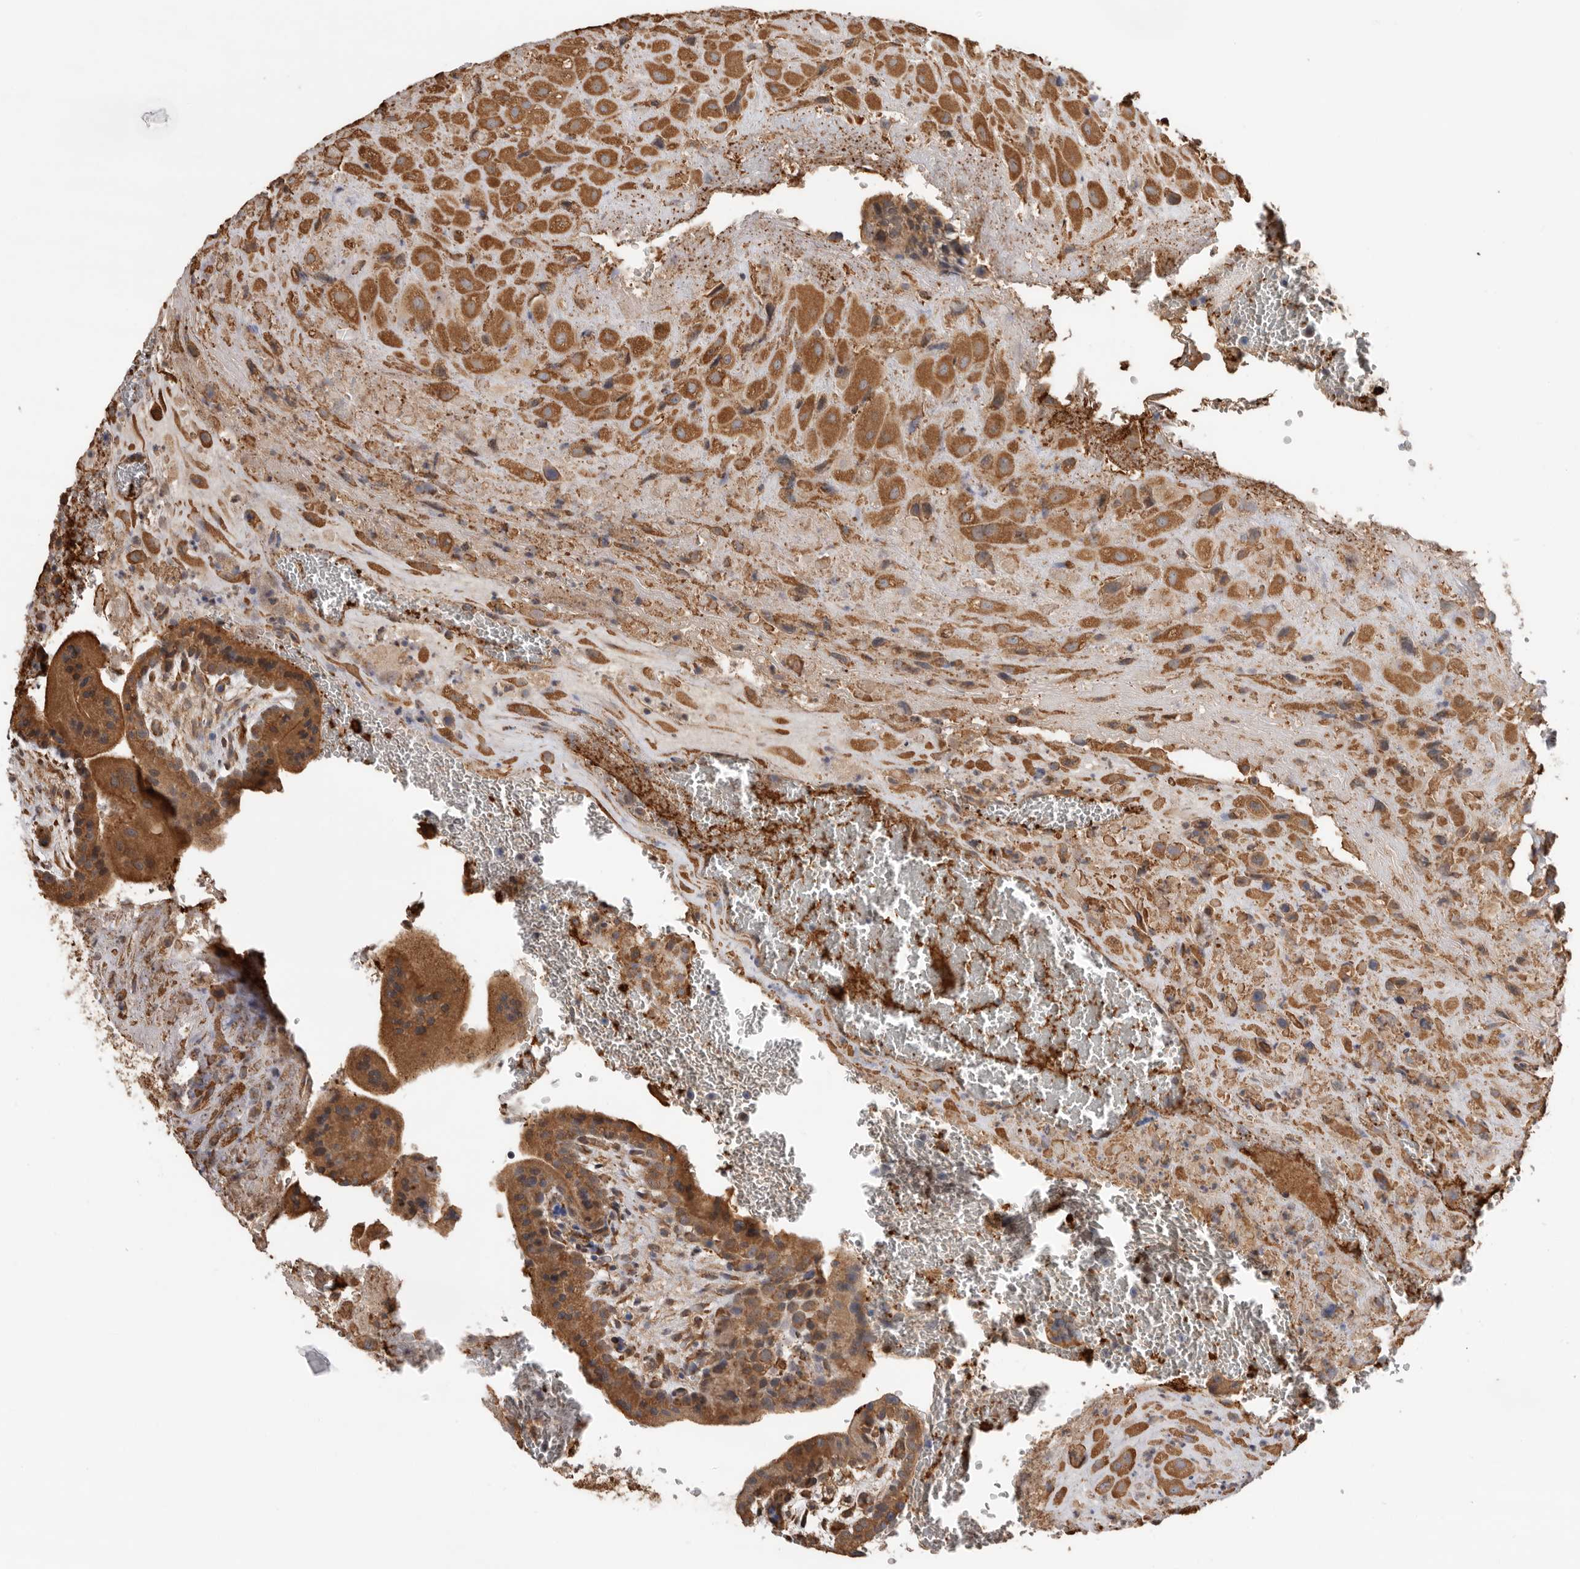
{"staining": {"intensity": "strong", "quantity": ">75%", "location": "cytoplasmic/membranous"}, "tissue": "placenta", "cell_type": "Decidual cells", "image_type": "normal", "snomed": [{"axis": "morphology", "description": "Normal tissue, NOS"}, {"axis": "topography", "description": "Placenta"}], "caption": "Benign placenta shows strong cytoplasmic/membranous positivity in approximately >75% of decidual cells The staining is performed using DAB (3,3'-diaminobenzidine) brown chromogen to label protein expression. The nuclei are counter-stained blue using hematoxylin..", "gene": "CDC42BPB", "patient": {"sex": "female", "age": 35}}